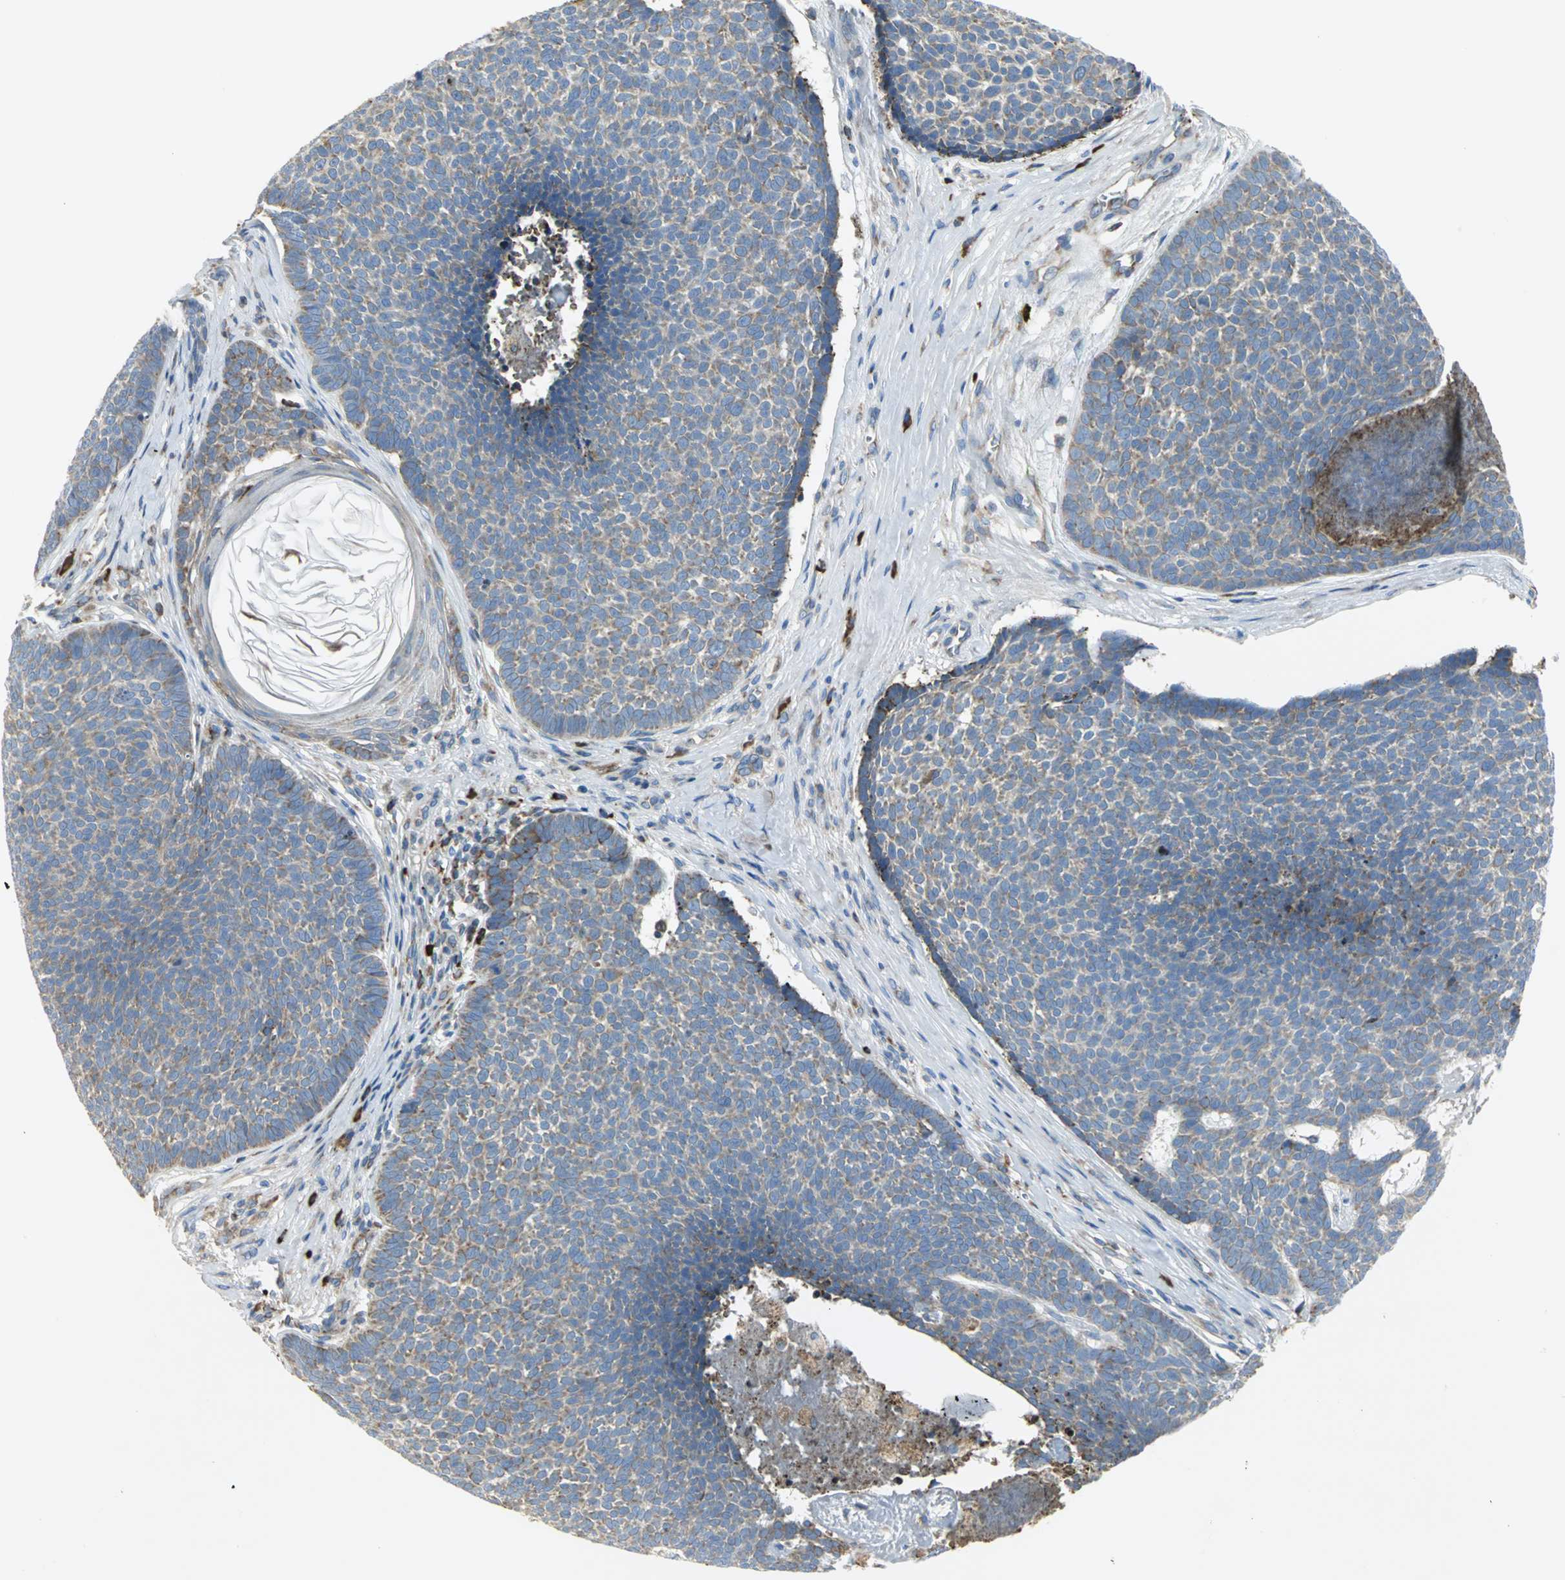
{"staining": {"intensity": "moderate", "quantity": ">75%", "location": "cytoplasmic/membranous"}, "tissue": "skin cancer", "cell_type": "Tumor cells", "image_type": "cancer", "snomed": [{"axis": "morphology", "description": "Basal cell carcinoma"}, {"axis": "topography", "description": "Skin"}], "caption": "Tumor cells reveal medium levels of moderate cytoplasmic/membranous expression in approximately >75% of cells in basal cell carcinoma (skin).", "gene": "TULP4", "patient": {"sex": "male", "age": 84}}